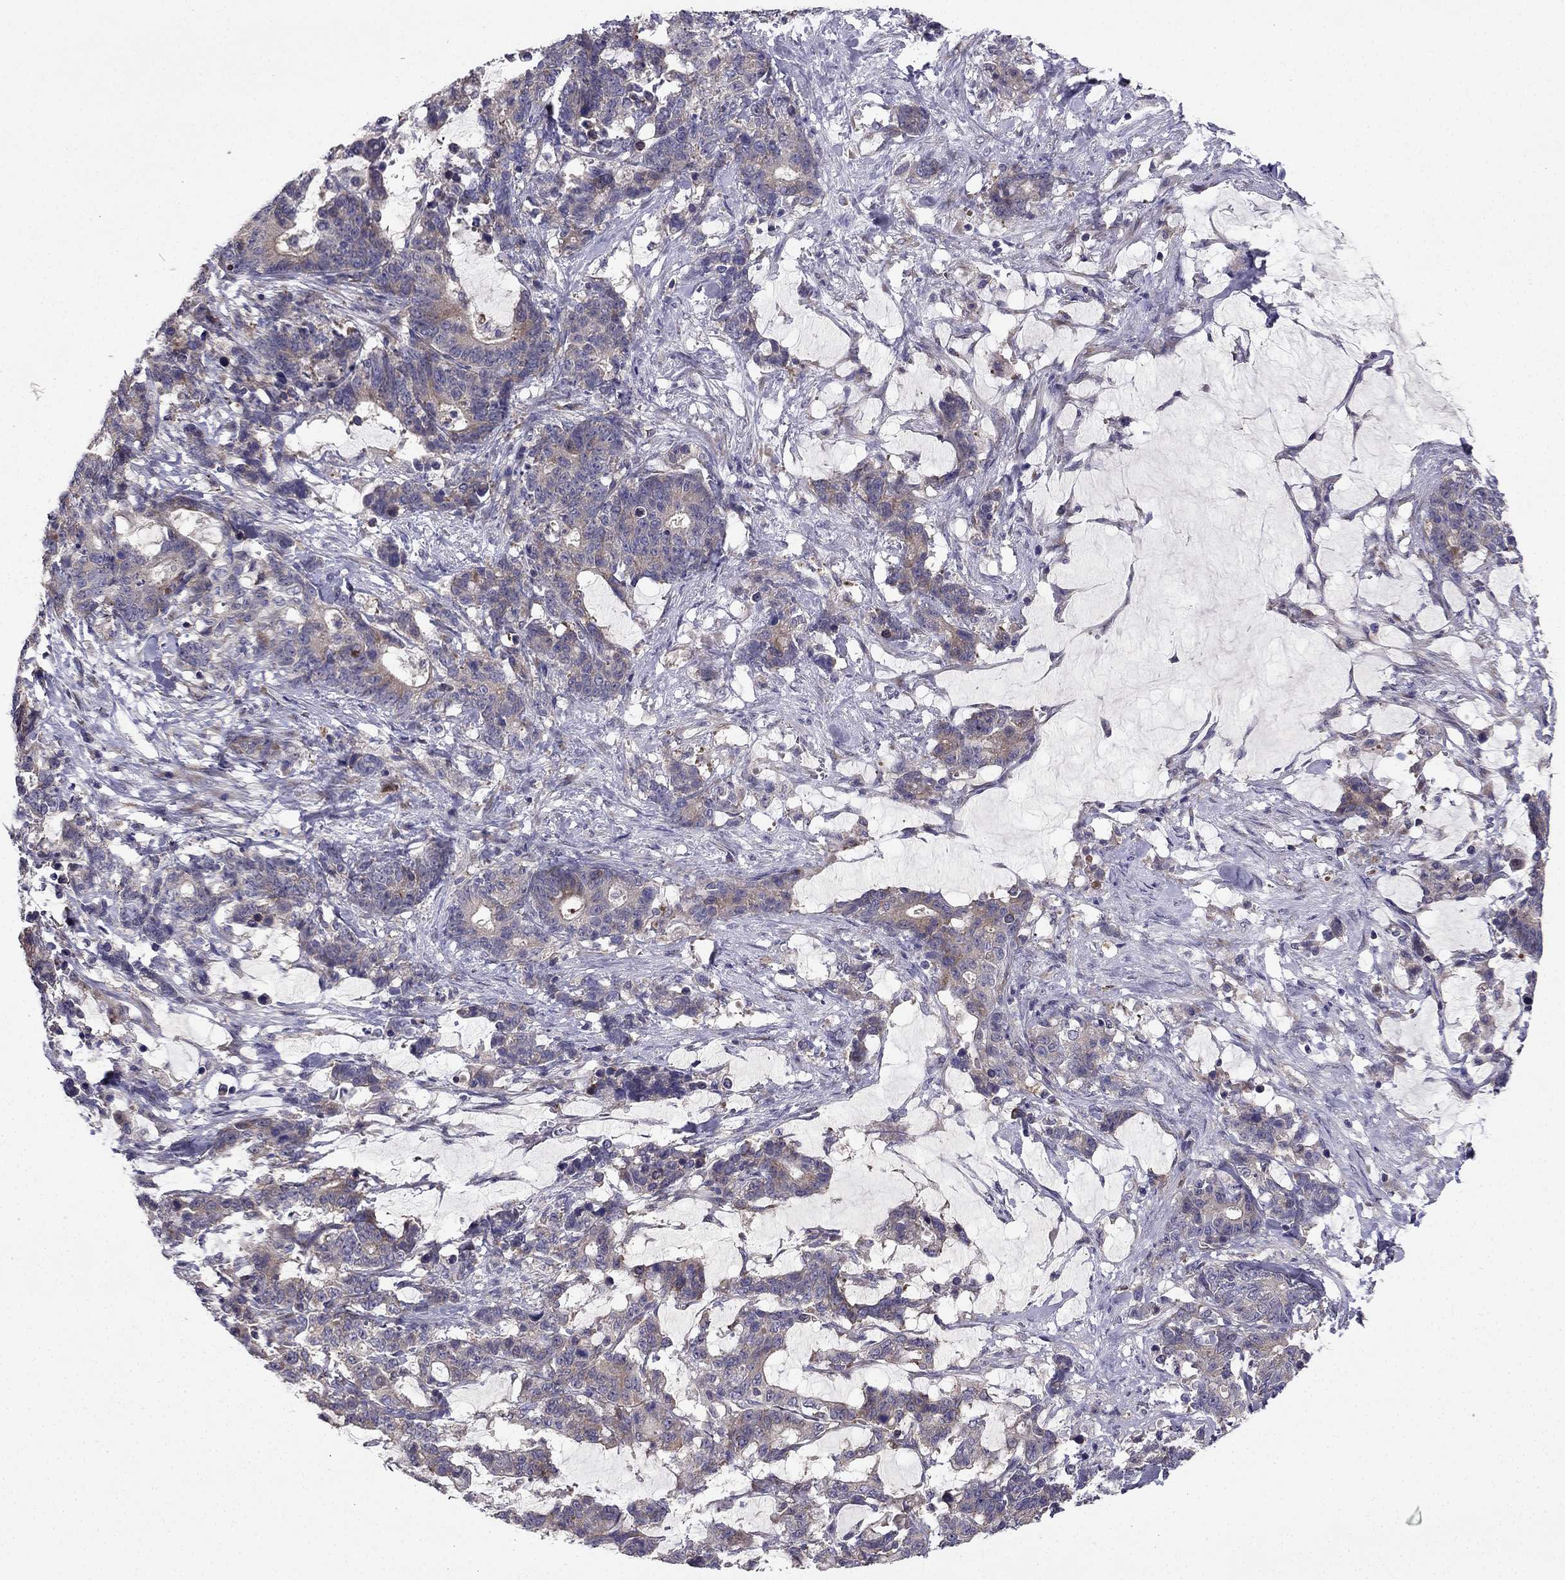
{"staining": {"intensity": "moderate", "quantity": "<25%", "location": "cytoplasmic/membranous"}, "tissue": "stomach cancer", "cell_type": "Tumor cells", "image_type": "cancer", "snomed": [{"axis": "morphology", "description": "Normal tissue, NOS"}, {"axis": "morphology", "description": "Adenocarcinoma, NOS"}, {"axis": "topography", "description": "Stomach"}], "caption": "Protein staining of stomach cancer tissue reveals moderate cytoplasmic/membranous staining in approximately <25% of tumor cells.", "gene": "STXBP5", "patient": {"sex": "female", "age": 64}}